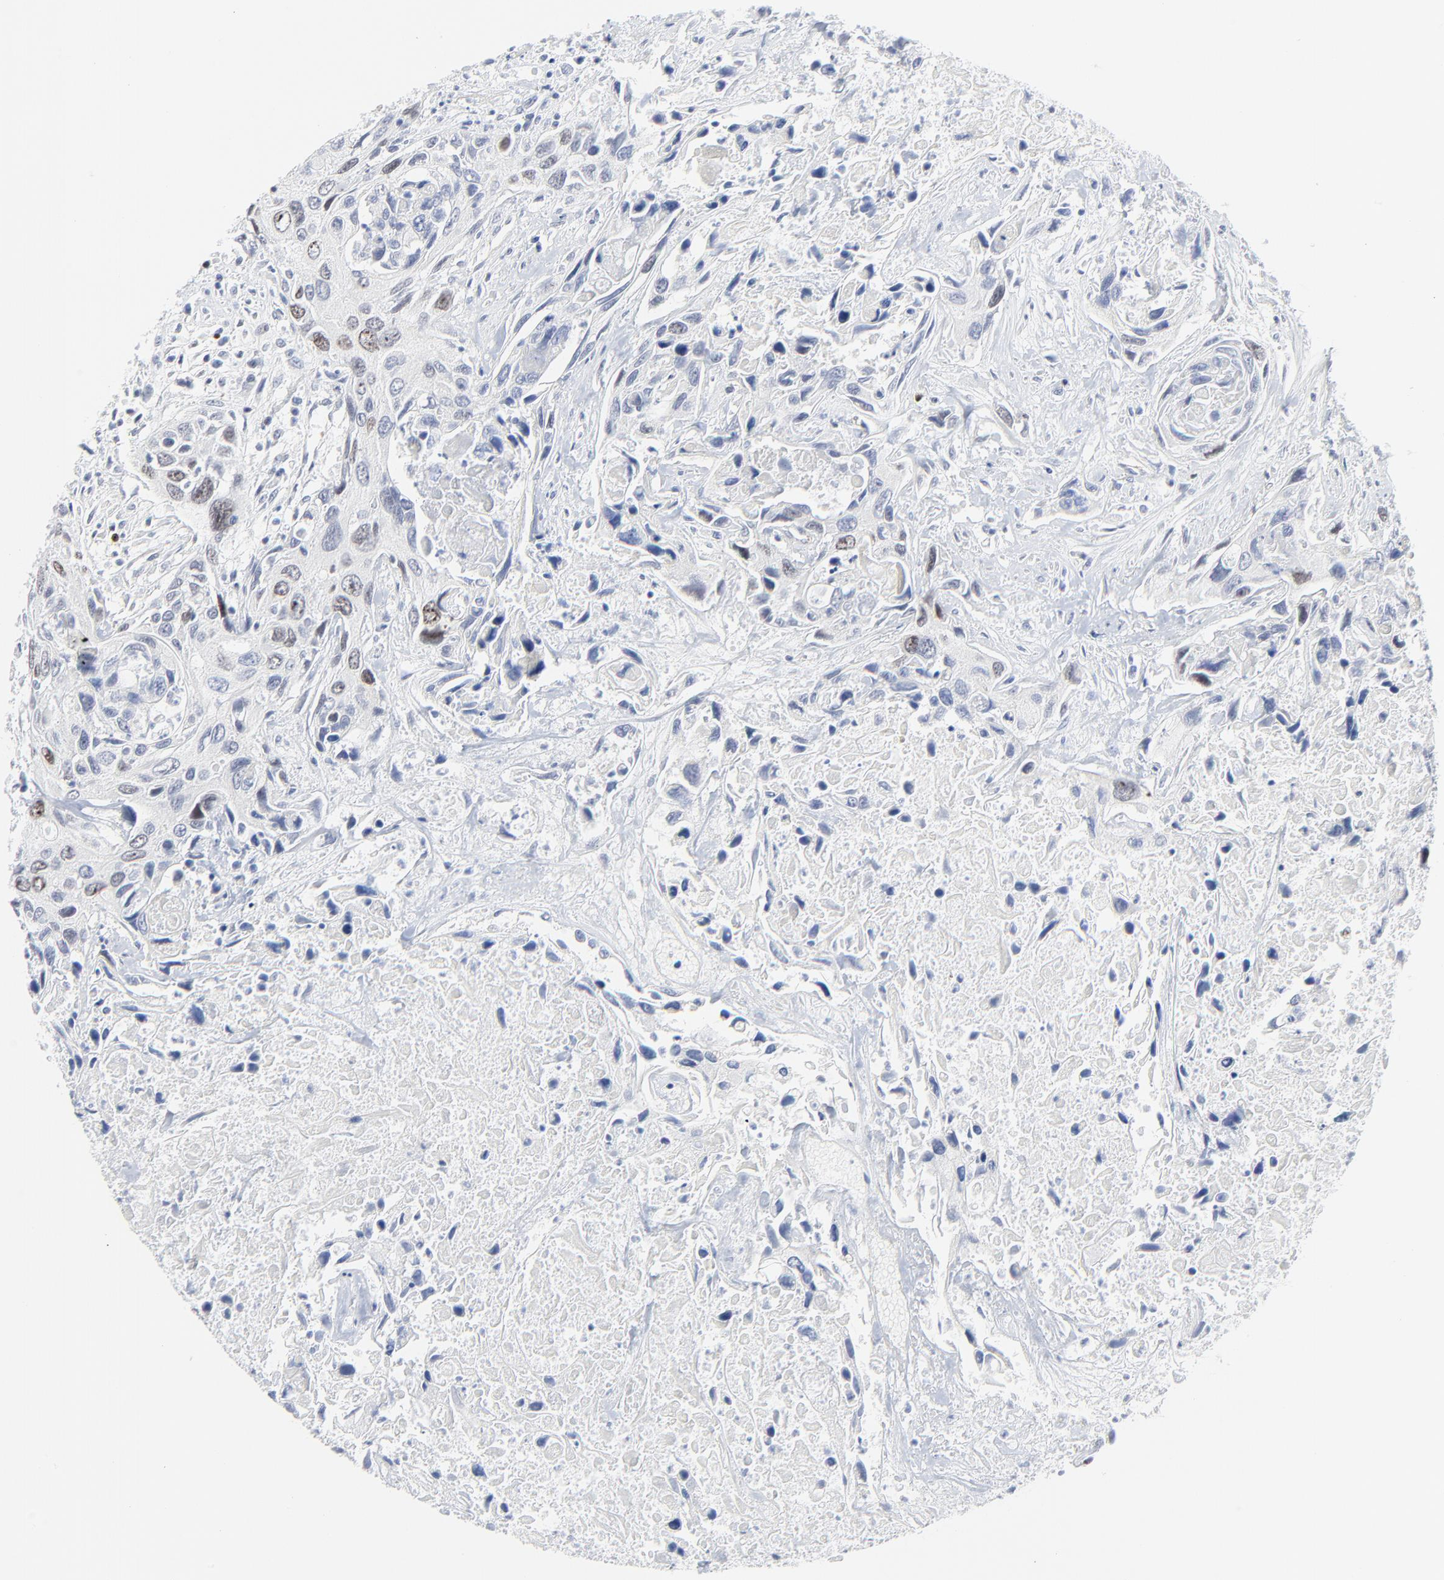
{"staining": {"intensity": "weak", "quantity": "<25%", "location": "nuclear"}, "tissue": "urothelial cancer", "cell_type": "Tumor cells", "image_type": "cancer", "snomed": [{"axis": "morphology", "description": "Urothelial carcinoma, High grade"}, {"axis": "topography", "description": "Urinary bladder"}], "caption": "The image exhibits no significant expression in tumor cells of urothelial cancer.", "gene": "ZNF589", "patient": {"sex": "male", "age": 71}}